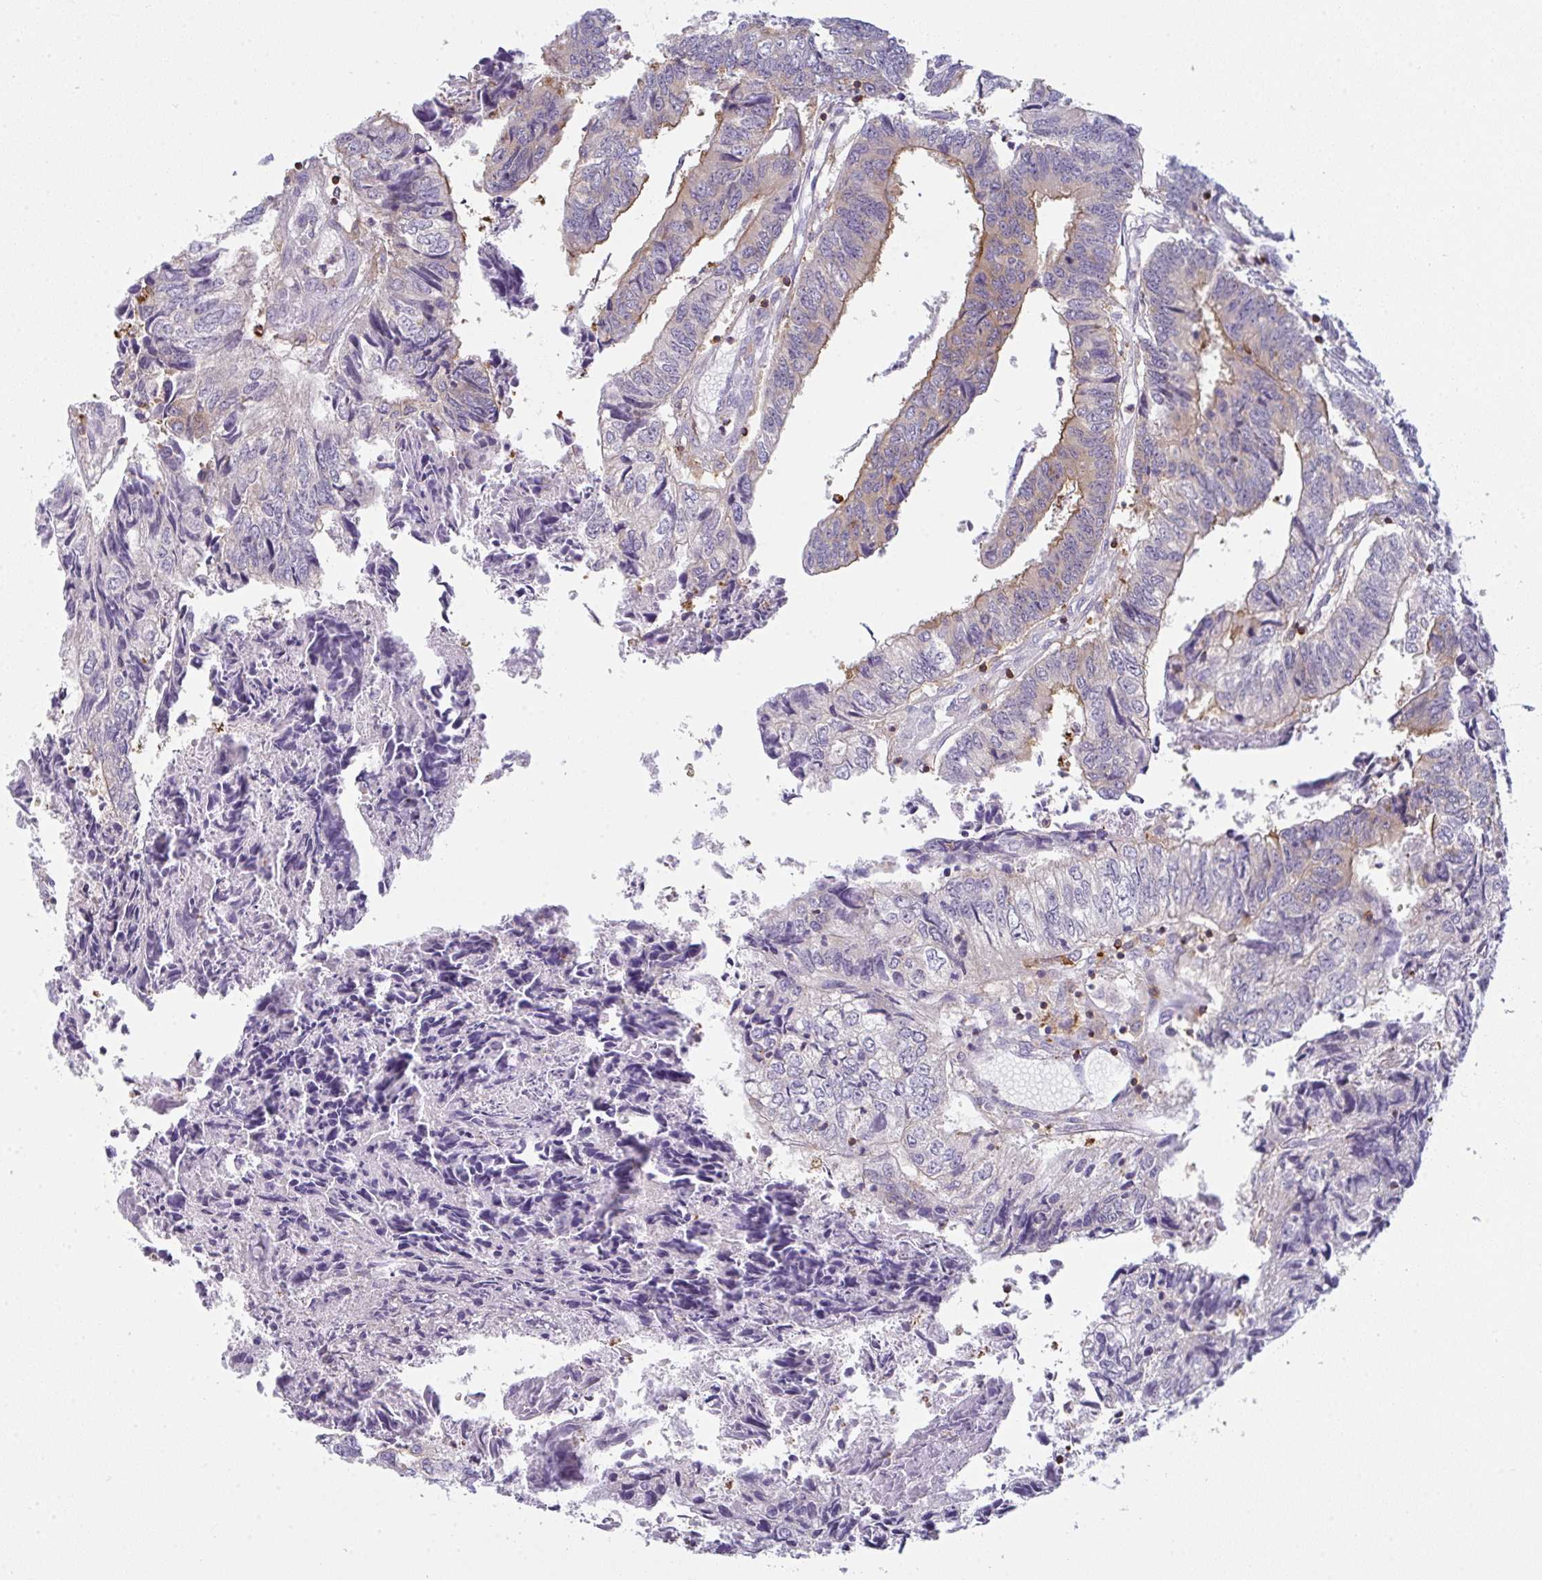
{"staining": {"intensity": "weak", "quantity": "<25%", "location": "cytoplasmic/membranous"}, "tissue": "colorectal cancer", "cell_type": "Tumor cells", "image_type": "cancer", "snomed": [{"axis": "morphology", "description": "Adenocarcinoma, NOS"}, {"axis": "topography", "description": "Colon"}], "caption": "A high-resolution image shows immunohistochemistry (IHC) staining of colorectal cancer (adenocarcinoma), which displays no significant positivity in tumor cells.", "gene": "CD80", "patient": {"sex": "male", "age": 86}}